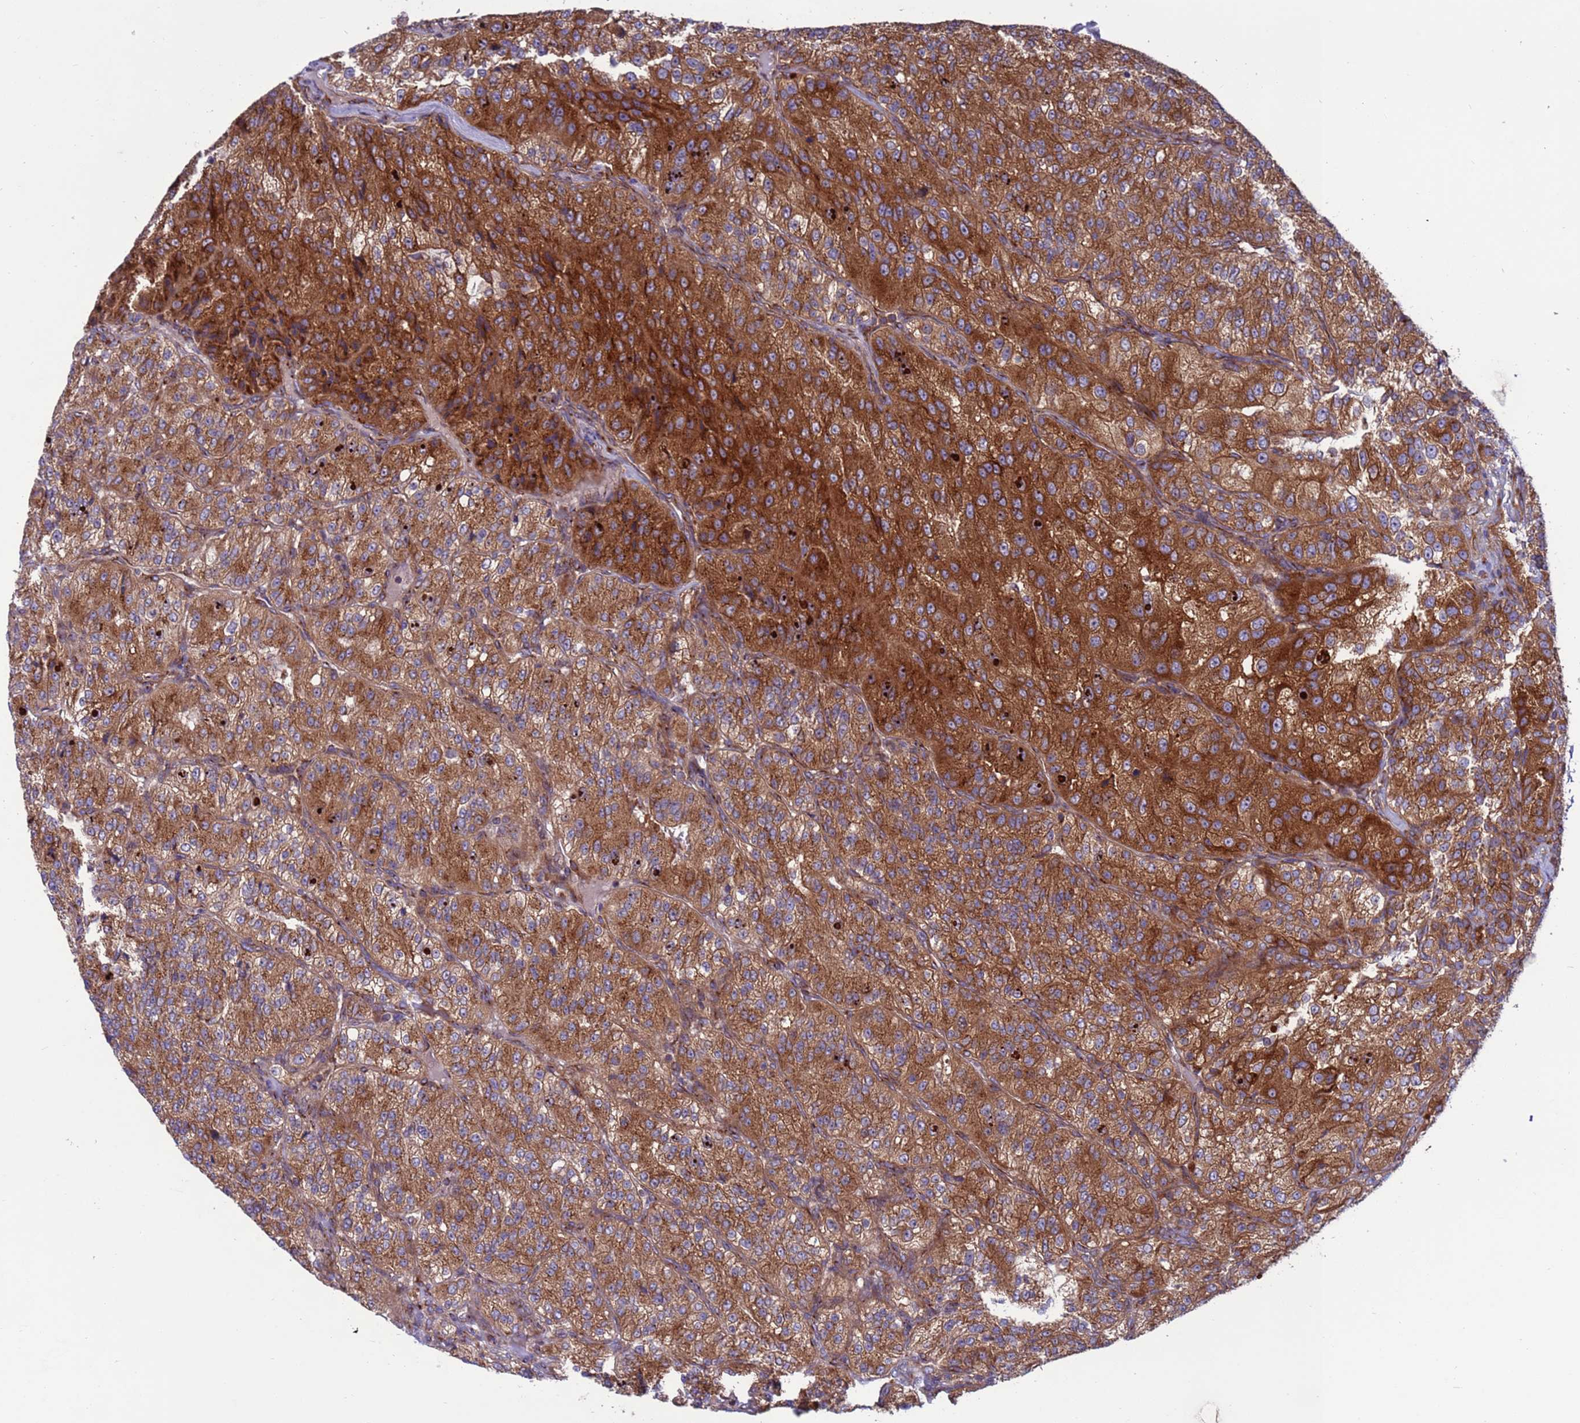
{"staining": {"intensity": "strong", "quantity": ">75%", "location": "cytoplasmic/membranous"}, "tissue": "renal cancer", "cell_type": "Tumor cells", "image_type": "cancer", "snomed": [{"axis": "morphology", "description": "Adenocarcinoma, NOS"}, {"axis": "topography", "description": "Kidney"}], "caption": "Strong cytoplasmic/membranous protein staining is present in about >75% of tumor cells in renal adenocarcinoma.", "gene": "ZC3HAV1", "patient": {"sex": "female", "age": 63}}